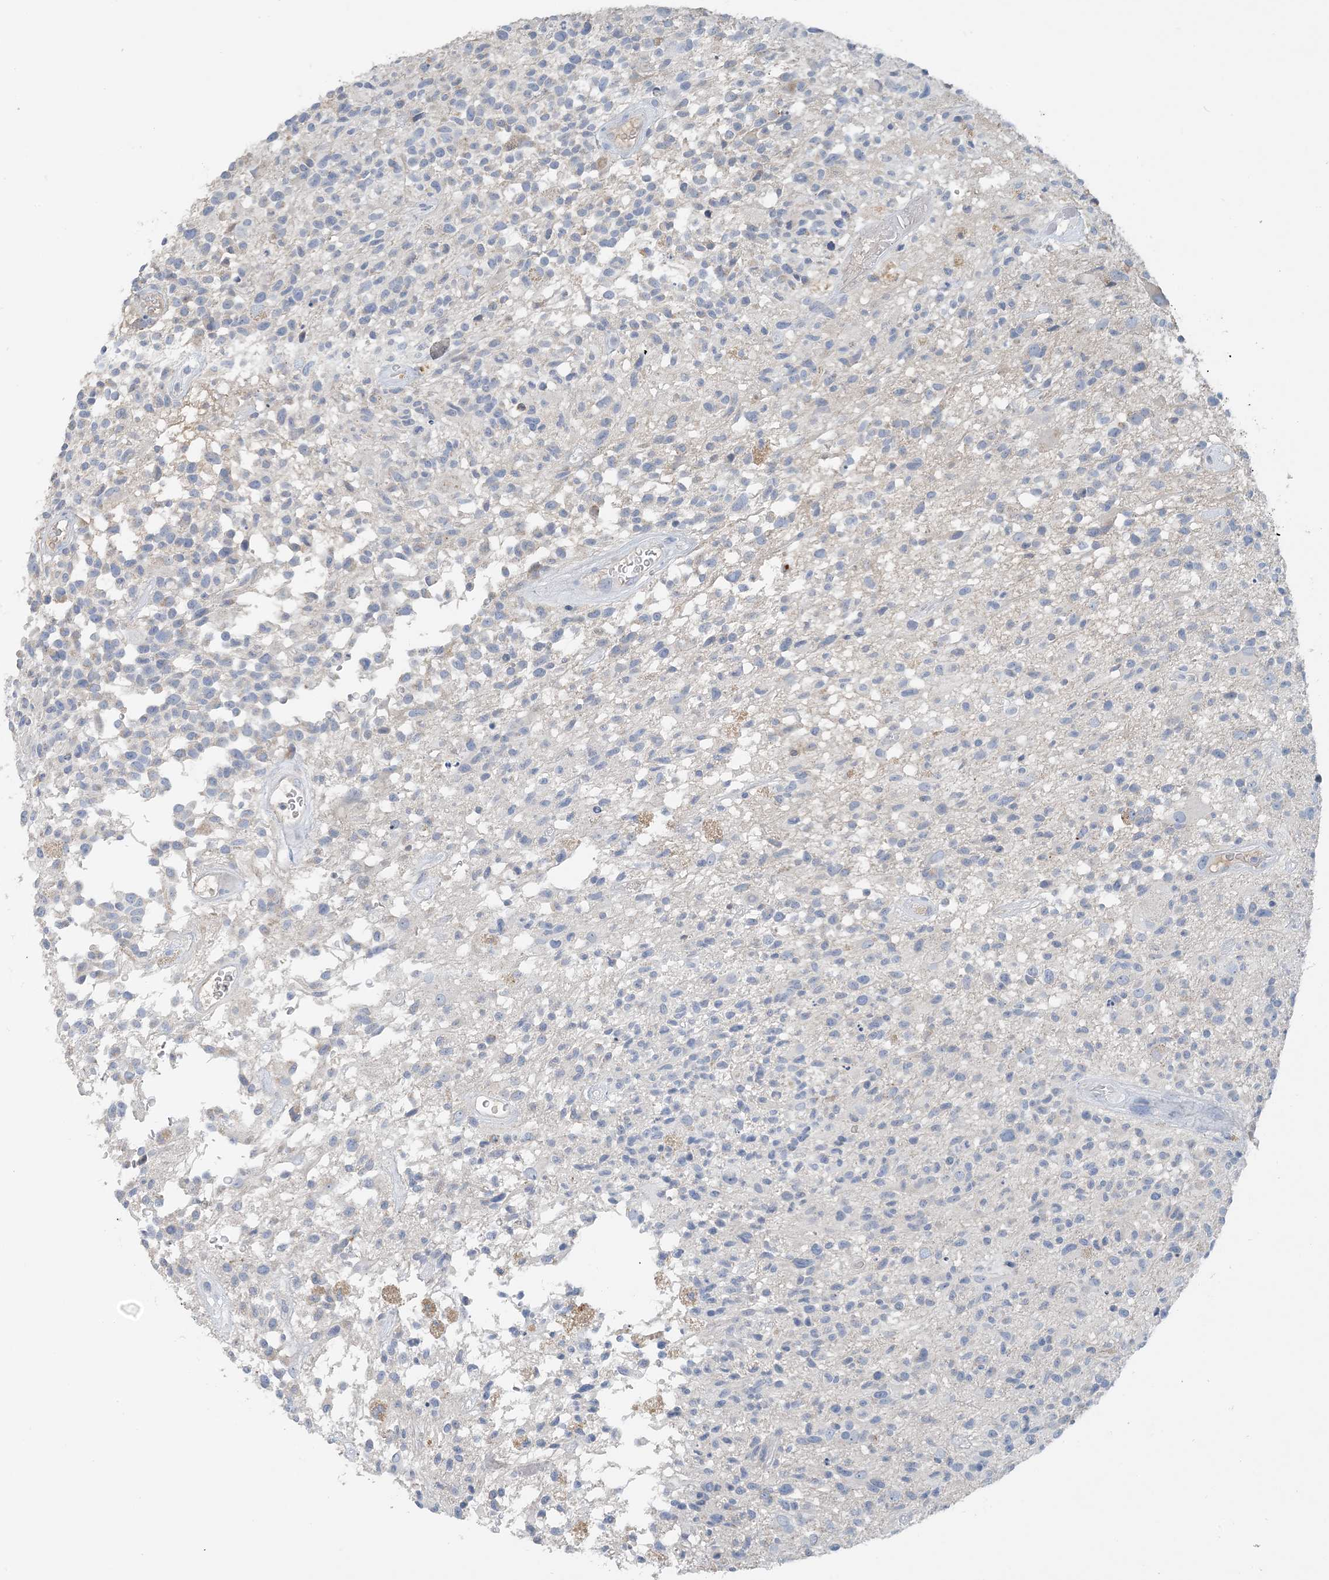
{"staining": {"intensity": "negative", "quantity": "none", "location": "none"}, "tissue": "glioma", "cell_type": "Tumor cells", "image_type": "cancer", "snomed": [{"axis": "morphology", "description": "Glioma, malignant, High grade"}, {"axis": "morphology", "description": "Glioblastoma, NOS"}, {"axis": "topography", "description": "Brain"}], "caption": "This is an IHC photomicrograph of glioma. There is no staining in tumor cells.", "gene": "CTRL", "patient": {"sex": "male", "age": 60}}